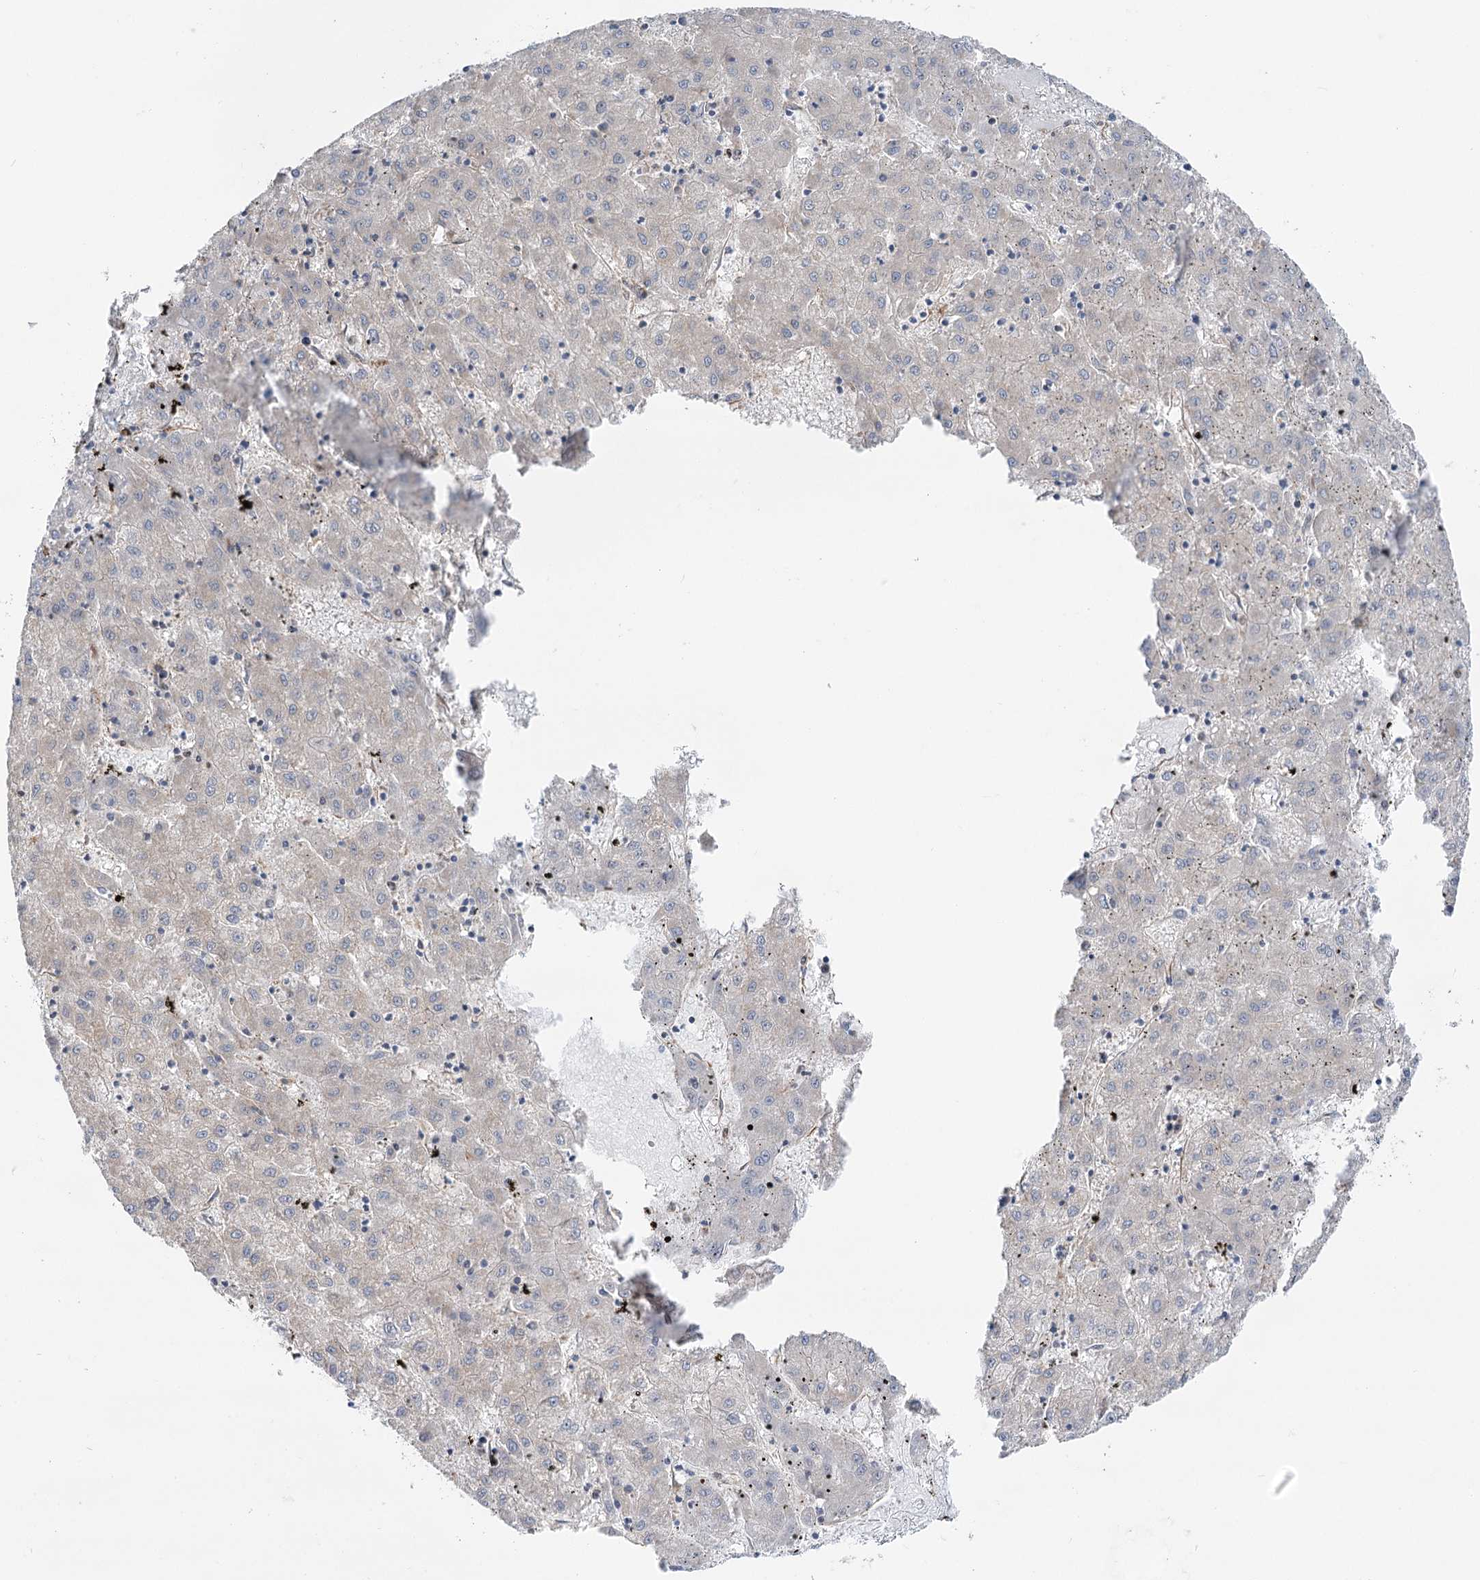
{"staining": {"intensity": "weak", "quantity": "<25%", "location": "cytoplasmic/membranous"}, "tissue": "liver cancer", "cell_type": "Tumor cells", "image_type": "cancer", "snomed": [{"axis": "morphology", "description": "Carcinoma, Hepatocellular, NOS"}, {"axis": "topography", "description": "Liver"}], "caption": "This photomicrograph is of liver cancer stained with immunohistochemistry to label a protein in brown with the nuclei are counter-stained blue. There is no staining in tumor cells. The staining is performed using DAB (3,3'-diaminobenzidine) brown chromogen with nuclei counter-stained in using hematoxylin.", "gene": "SCN11A", "patient": {"sex": "male", "age": 72}}